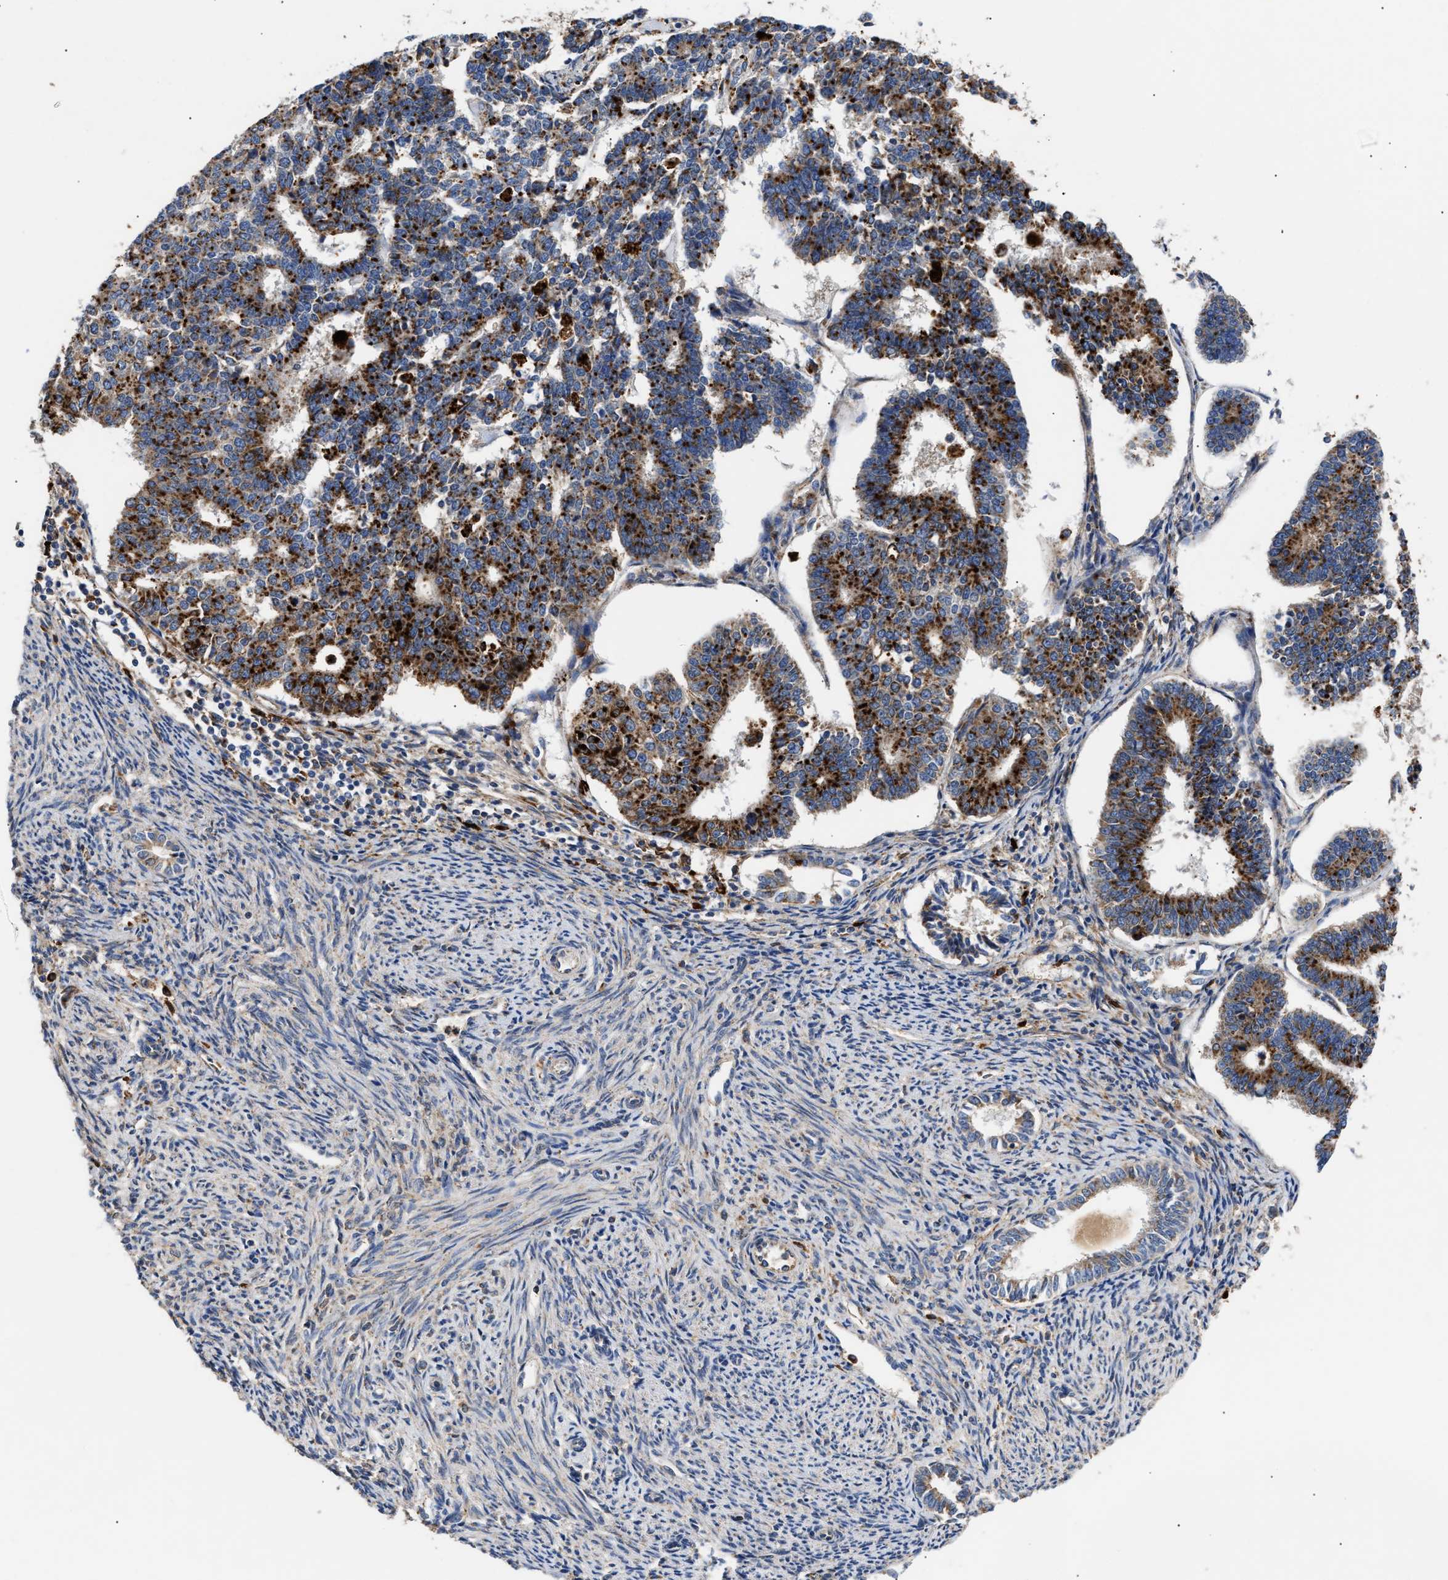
{"staining": {"intensity": "strong", "quantity": ">75%", "location": "cytoplasmic/membranous"}, "tissue": "endometrial cancer", "cell_type": "Tumor cells", "image_type": "cancer", "snomed": [{"axis": "morphology", "description": "Adenocarcinoma, NOS"}, {"axis": "topography", "description": "Endometrium"}], "caption": "Tumor cells display high levels of strong cytoplasmic/membranous expression in approximately >75% of cells in endometrial cancer (adenocarcinoma). Using DAB (brown) and hematoxylin (blue) stains, captured at high magnification using brightfield microscopy.", "gene": "CCDC146", "patient": {"sex": "female", "age": 70}}